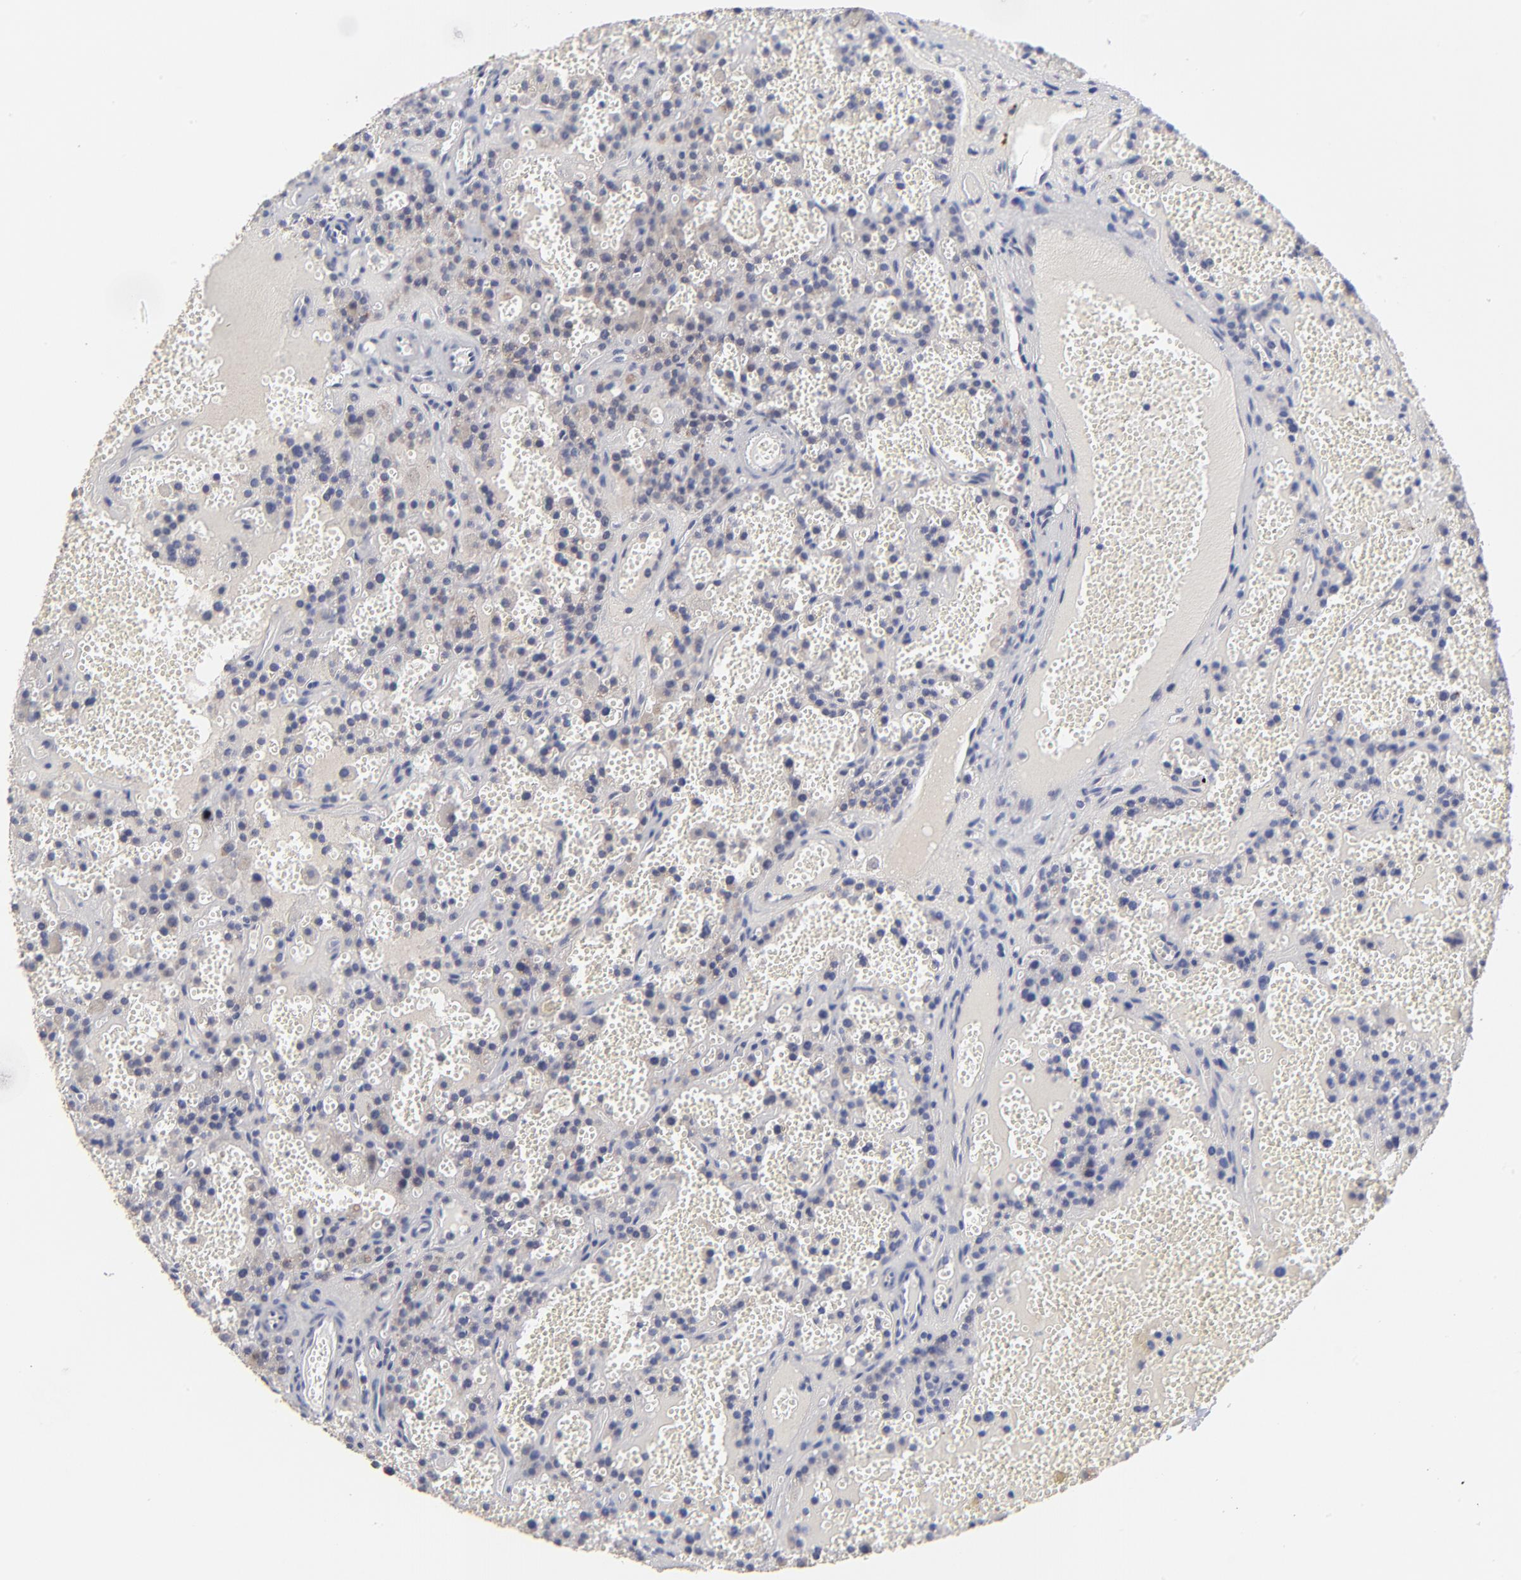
{"staining": {"intensity": "weak", "quantity": "<25%", "location": "cytoplasmic/membranous"}, "tissue": "parathyroid gland", "cell_type": "Glandular cells", "image_type": "normal", "snomed": [{"axis": "morphology", "description": "Normal tissue, NOS"}, {"axis": "topography", "description": "Parathyroid gland"}], "caption": "The image exhibits no significant expression in glandular cells of parathyroid gland. (DAB IHC with hematoxylin counter stain).", "gene": "FBXL12", "patient": {"sex": "male", "age": 25}}